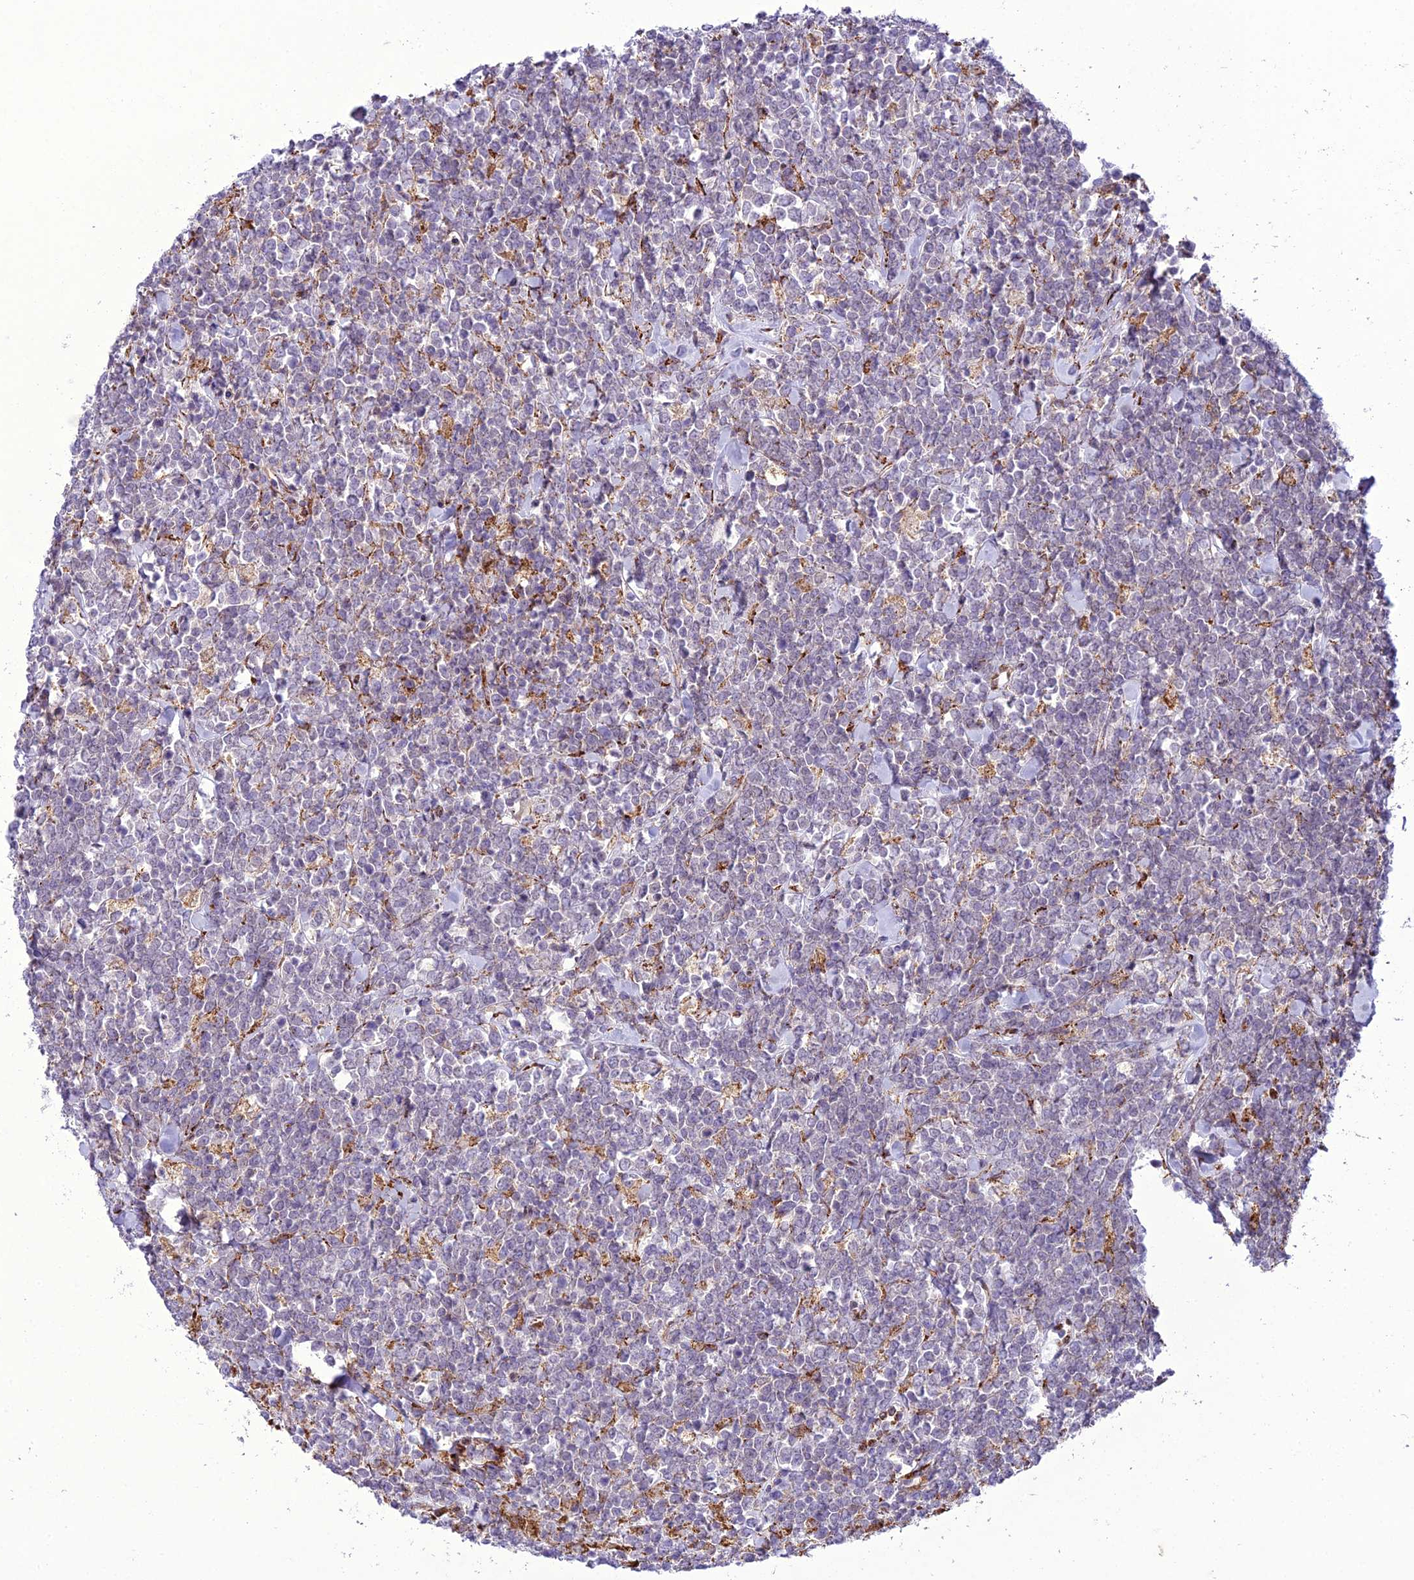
{"staining": {"intensity": "negative", "quantity": "none", "location": "none"}, "tissue": "lymphoma", "cell_type": "Tumor cells", "image_type": "cancer", "snomed": [{"axis": "morphology", "description": "Malignant lymphoma, non-Hodgkin's type, High grade"}, {"axis": "topography", "description": "Small intestine"}], "caption": "Protein analysis of malignant lymphoma, non-Hodgkin's type (high-grade) demonstrates no significant expression in tumor cells.", "gene": "NEURL2", "patient": {"sex": "male", "age": 8}}